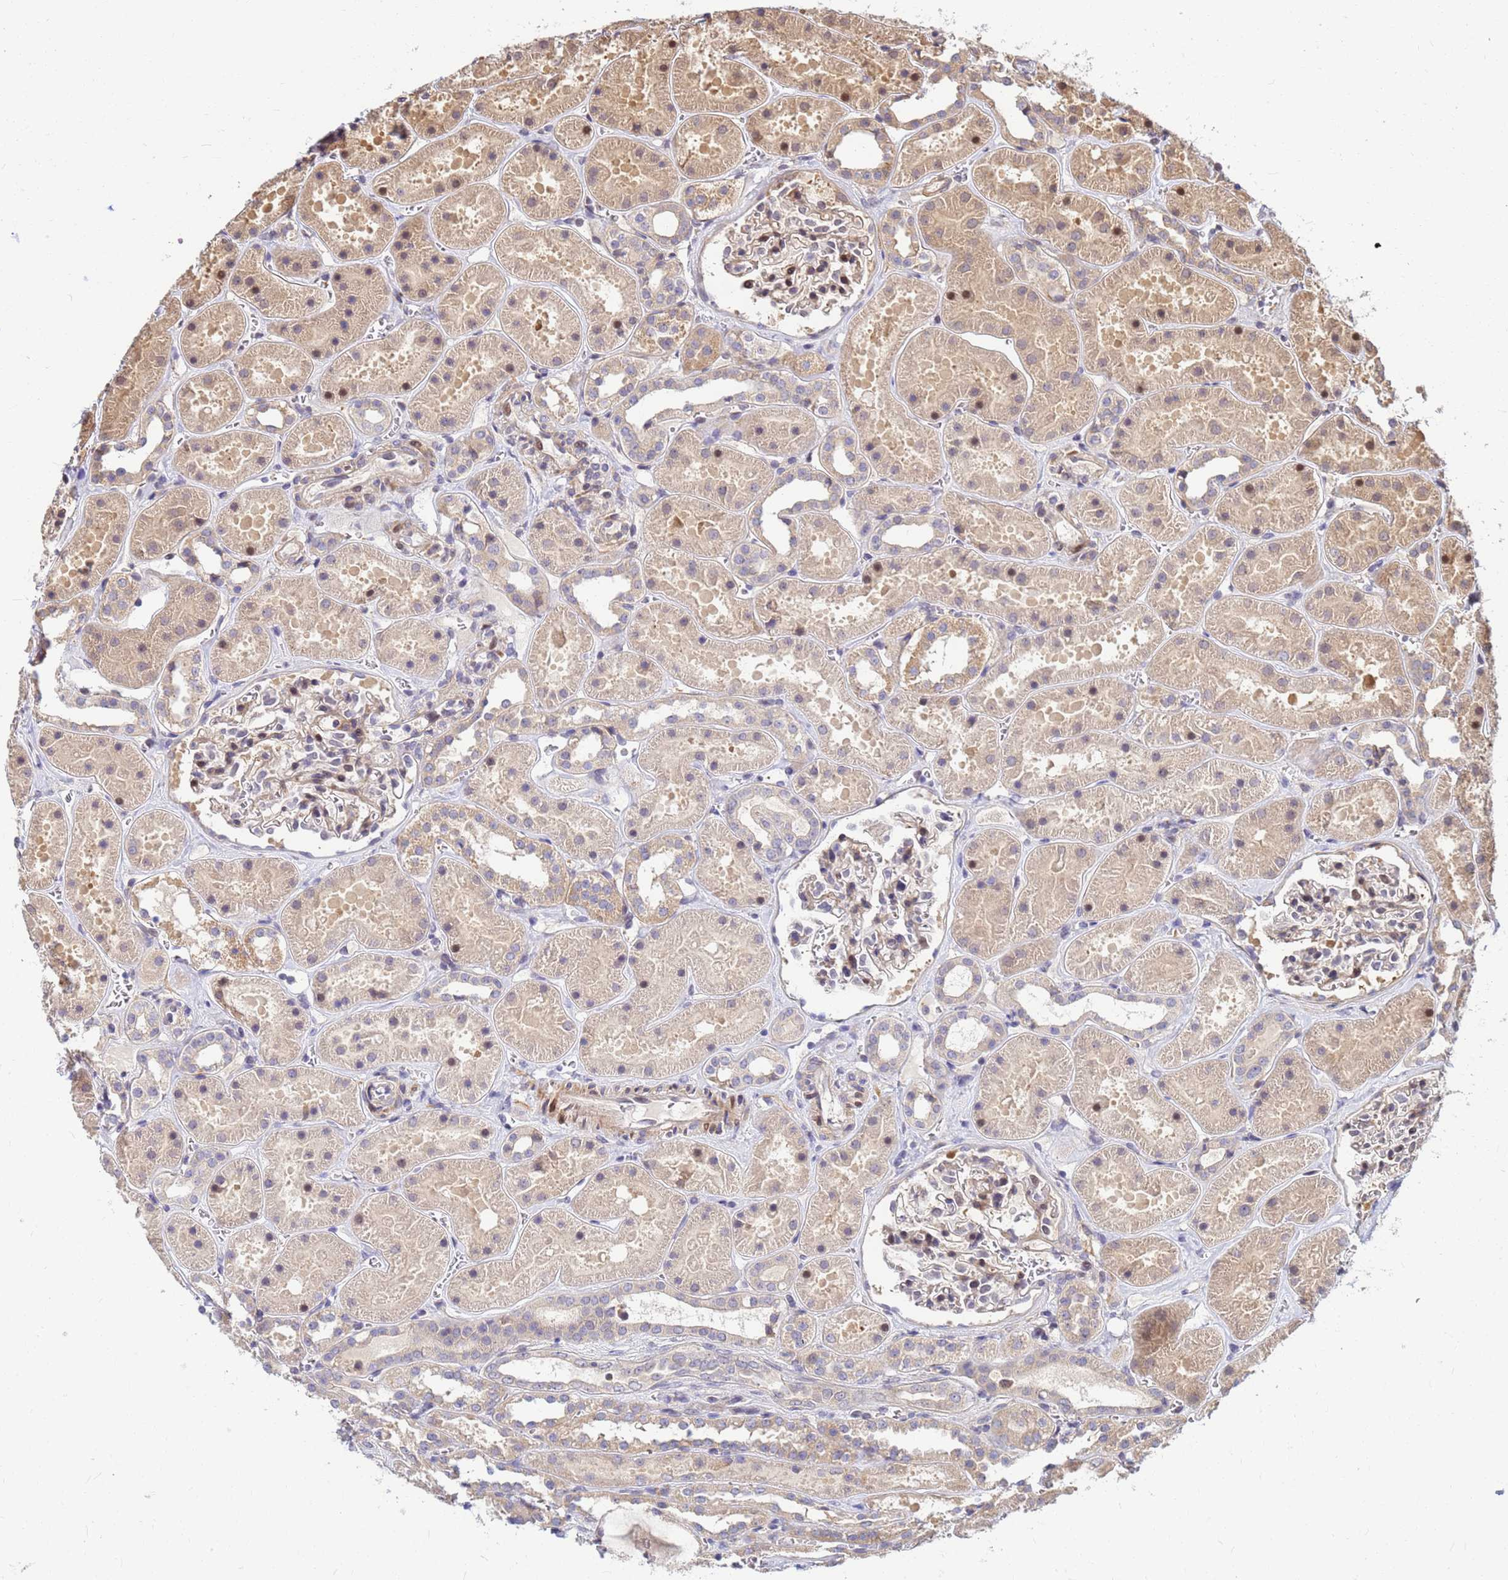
{"staining": {"intensity": "moderate", "quantity": "<25%", "location": "nuclear"}, "tissue": "kidney", "cell_type": "Cells in glomeruli", "image_type": "normal", "snomed": [{"axis": "morphology", "description": "Normal tissue, NOS"}, {"axis": "topography", "description": "Kidney"}], "caption": "Brown immunohistochemical staining in normal human kidney exhibits moderate nuclear staining in approximately <25% of cells in glomeruli. (DAB = brown stain, brightfield microscopy at high magnification).", "gene": "DUS4L", "patient": {"sex": "female", "age": 41}}